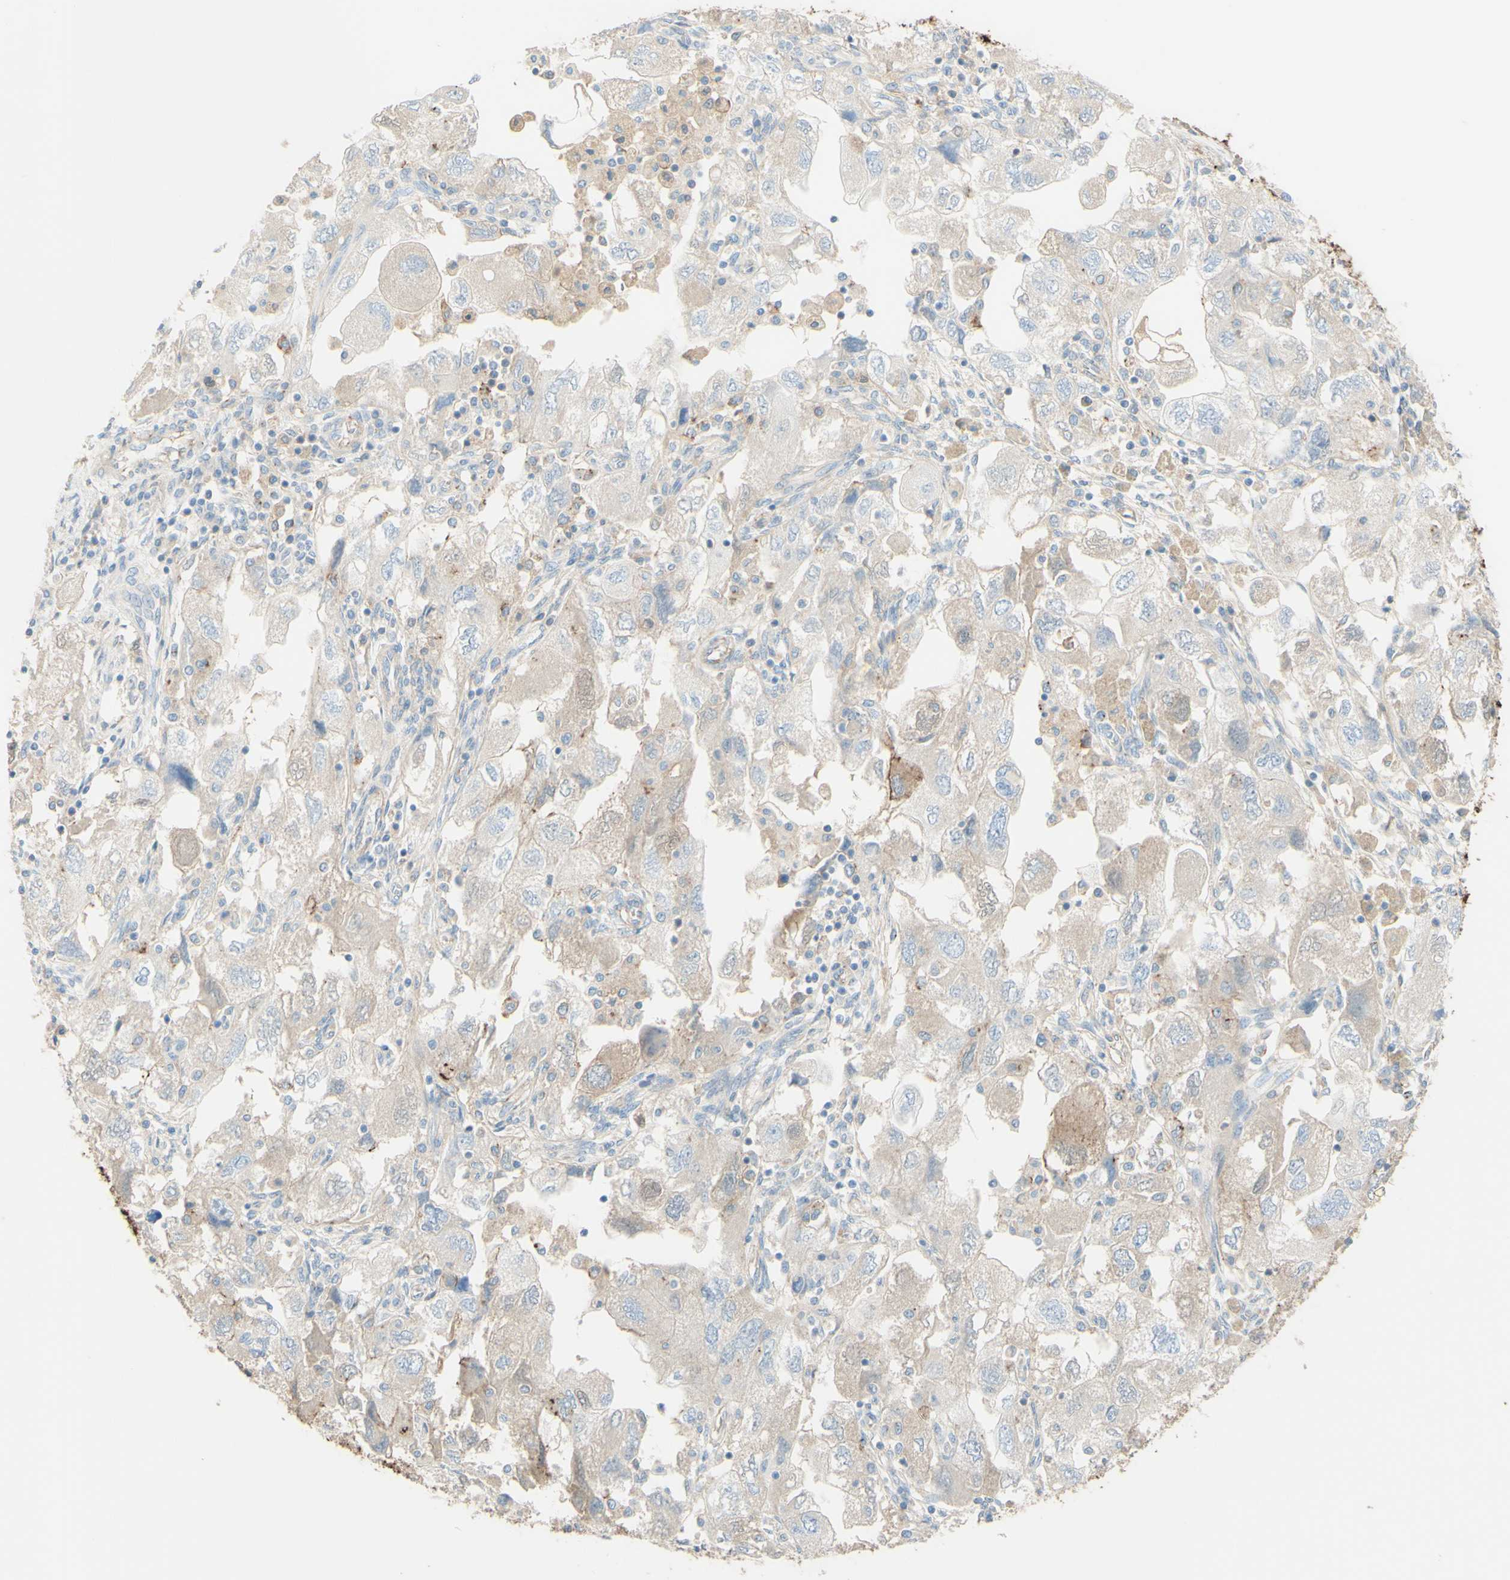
{"staining": {"intensity": "weak", "quantity": "25%-75%", "location": "cytoplasmic/membranous"}, "tissue": "ovarian cancer", "cell_type": "Tumor cells", "image_type": "cancer", "snomed": [{"axis": "morphology", "description": "Carcinoma, NOS"}, {"axis": "morphology", "description": "Cystadenocarcinoma, serous, NOS"}, {"axis": "topography", "description": "Ovary"}], "caption": "An immunohistochemistry (IHC) histopathology image of tumor tissue is shown. Protein staining in brown highlights weak cytoplasmic/membranous positivity in ovarian cancer (serous cystadenocarcinoma) within tumor cells.", "gene": "ALCAM", "patient": {"sex": "female", "age": 69}}